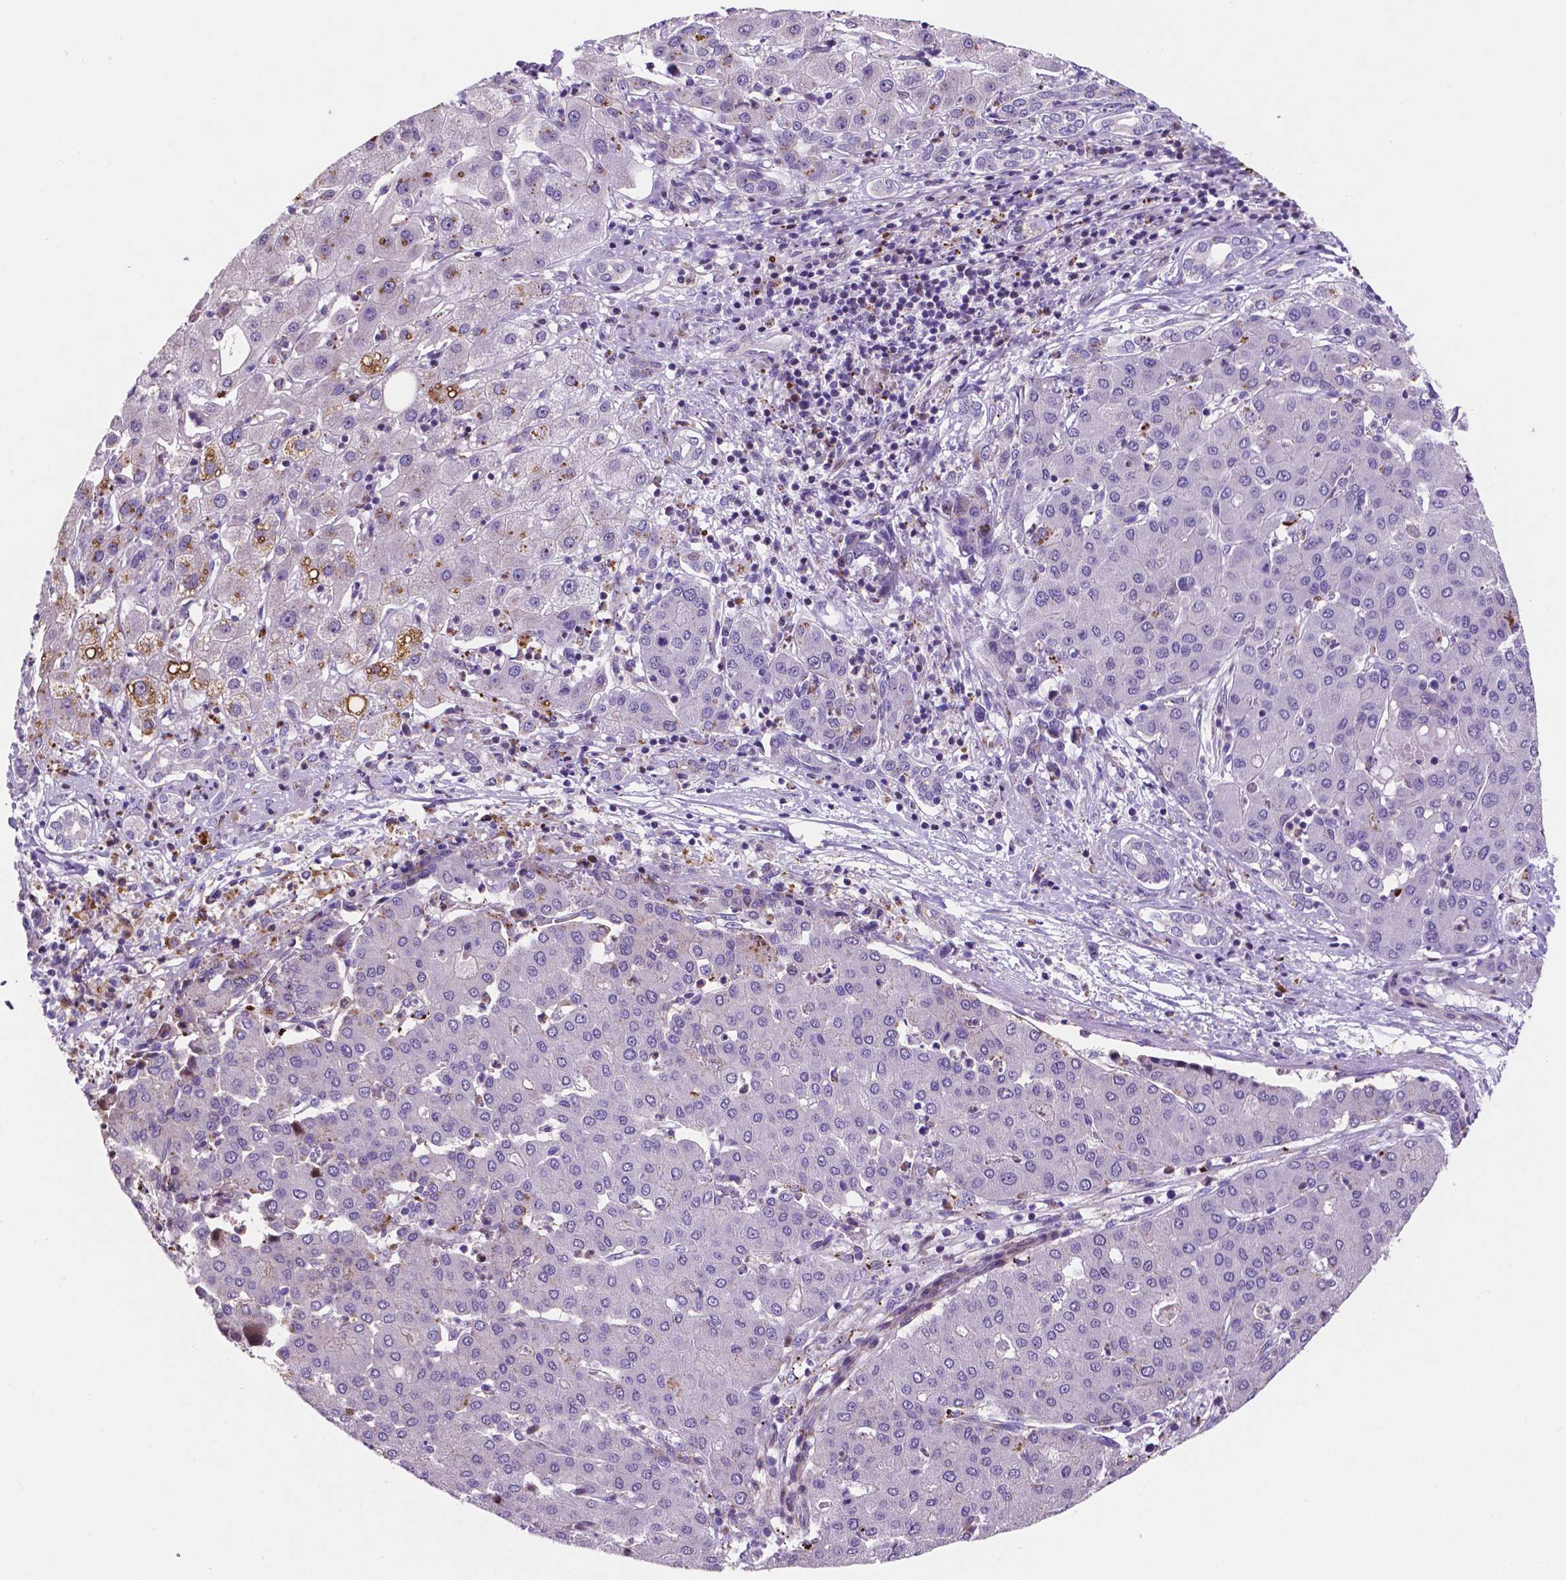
{"staining": {"intensity": "negative", "quantity": "none", "location": "none"}, "tissue": "liver cancer", "cell_type": "Tumor cells", "image_type": "cancer", "snomed": [{"axis": "morphology", "description": "Carcinoma, Hepatocellular, NOS"}, {"axis": "topography", "description": "Liver"}], "caption": "IHC image of neoplastic tissue: liver cancer (hepatocellular carcinoma) stained with DAB (3,3'-diaminobenzidine) demonstrates no significant protein expression in tumor cells.", "gene": "TM4SF20", "patient": {"sex": "male", "age": 65}}